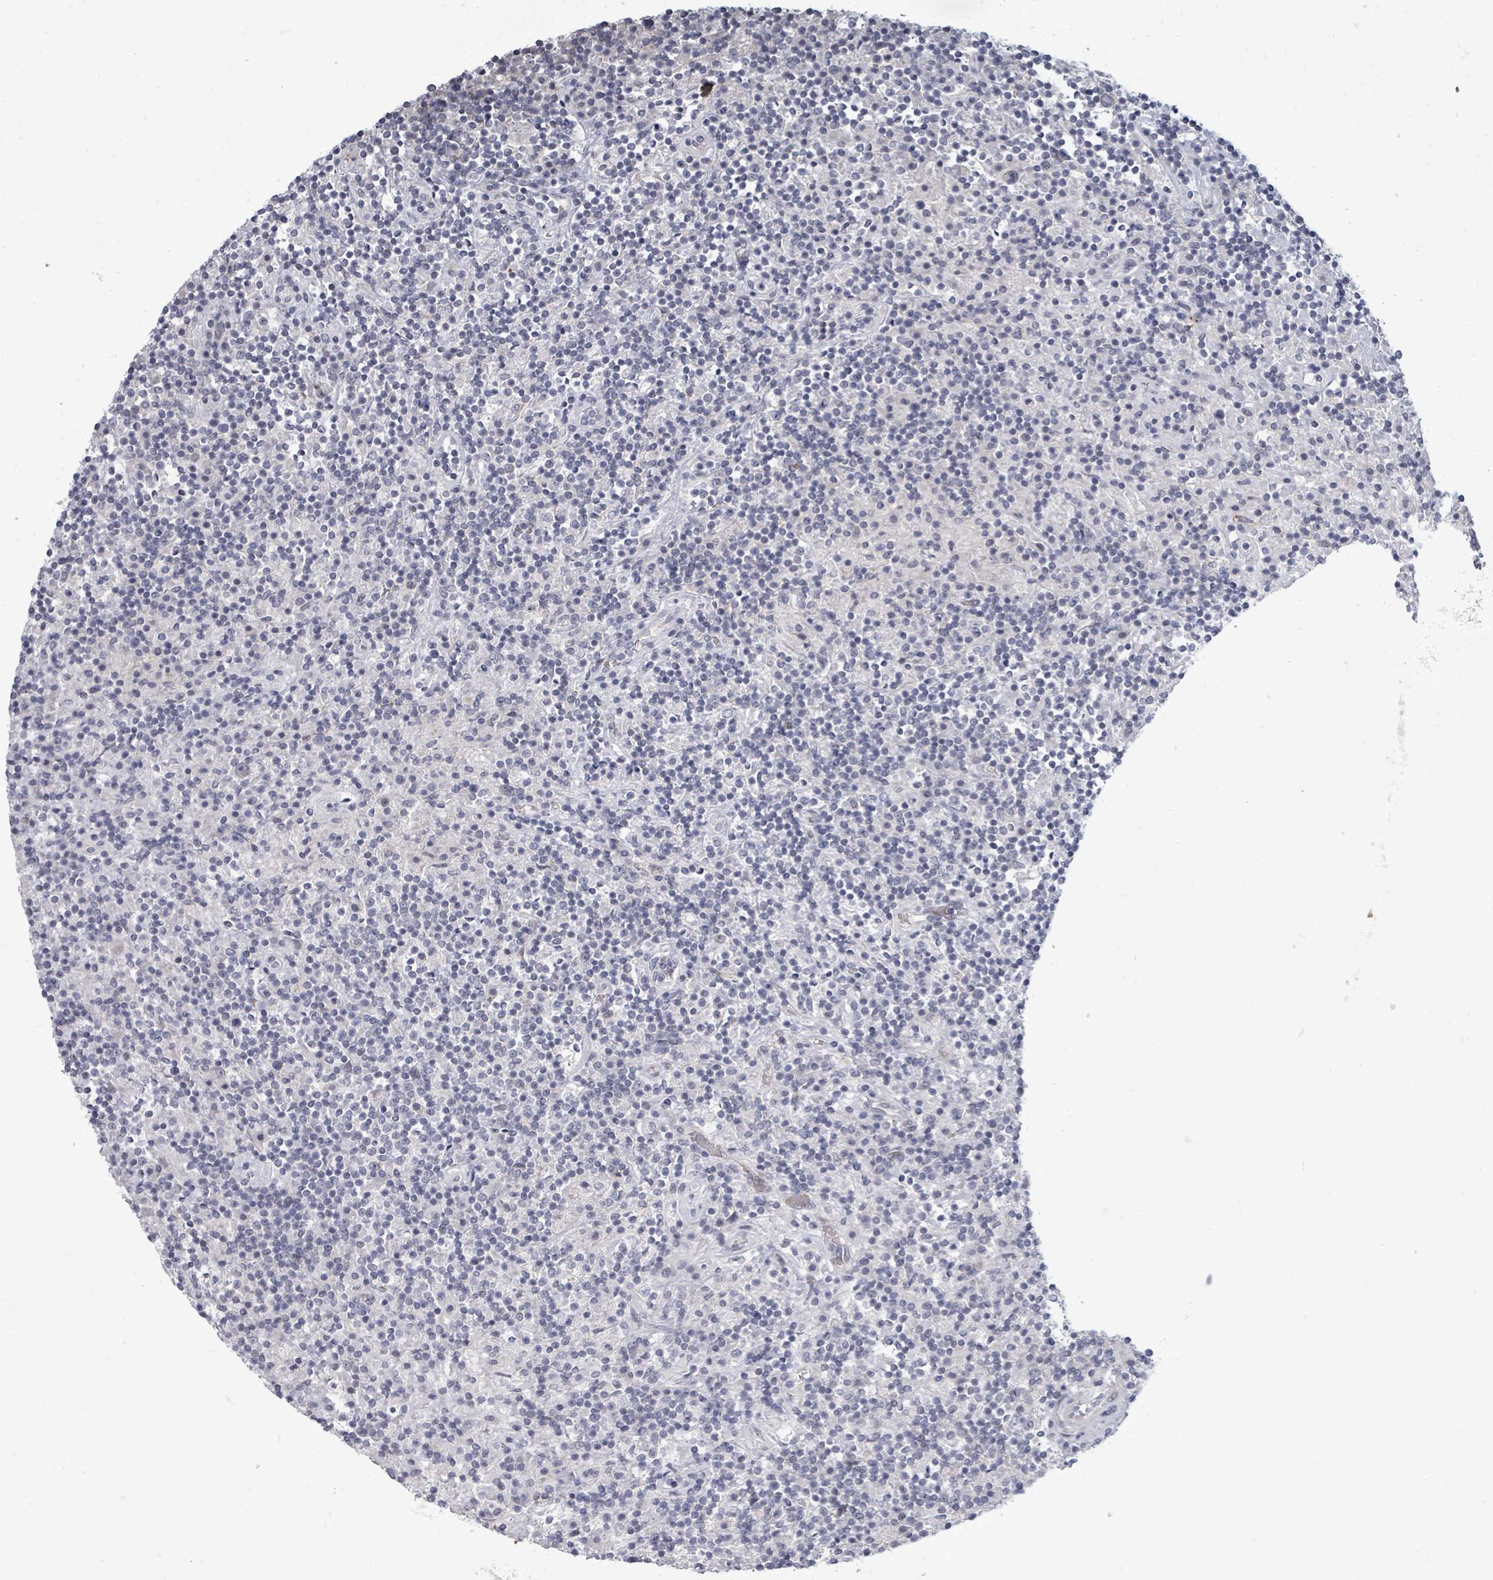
{"staining": {"intensity": "negative", "quantity": "none", "location": "none"}, "tissue": "lymphoma", "cell_type": "Tumor cells", "image_type": "cancer", "snomed": [{"axis": "morphology", "description": "Hodgkin's disease, NOS"}, {"axis": "topography", "description": "Lymph node"}], "caption": "IHC image of neoplastic tissue: Hodgkin's disease stained with DAB (3,3'-diaminobenzidine) displays no significant protein positivity in tumor cells. (DAB (3,3'-diaminobenzidine) IHC visualized using brightfield microscopy, high magnification).", "gene": "PTPN20", "patient": {"sex": "male", "age": 70}}